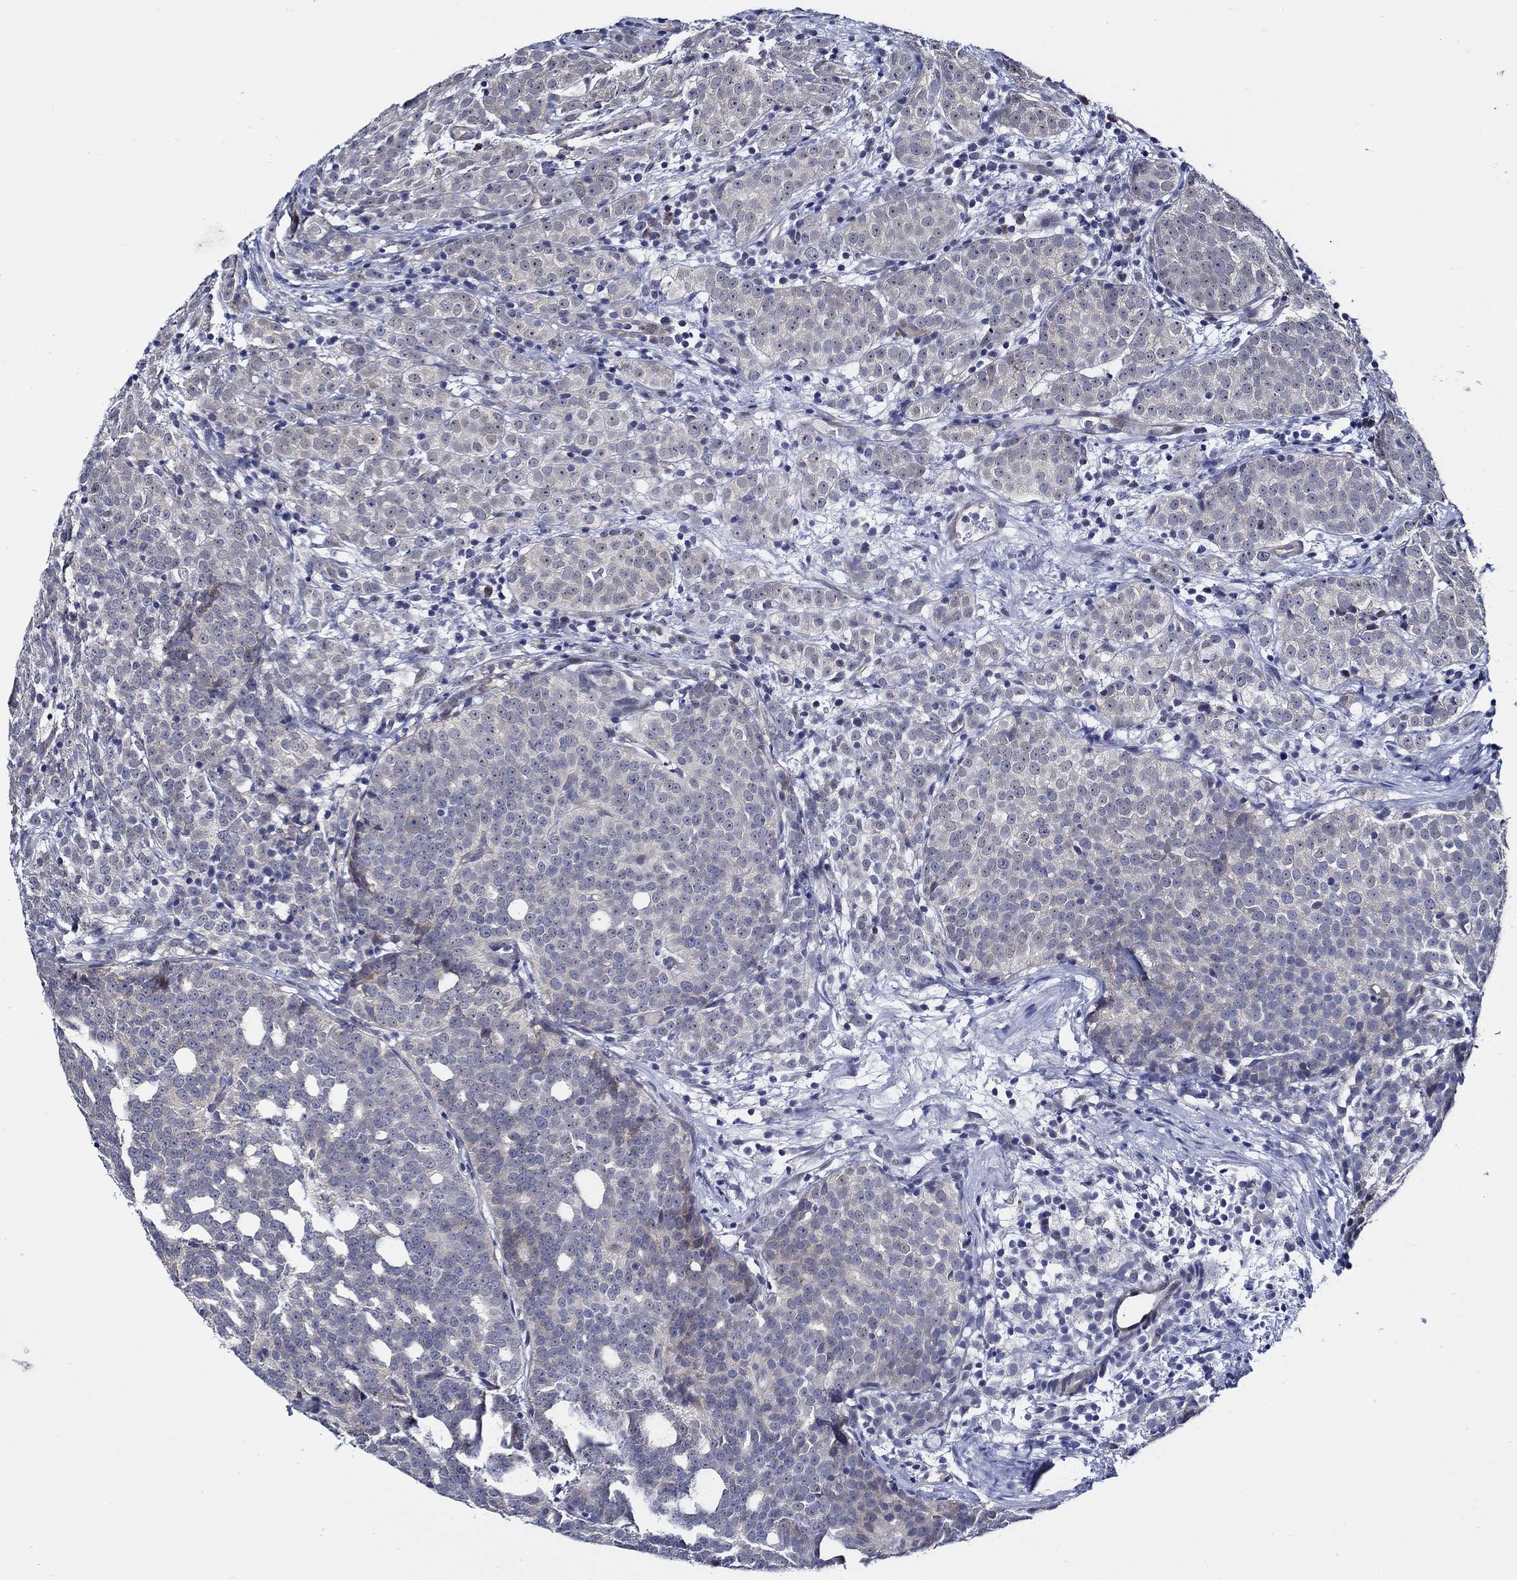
{"staining": {"intensity": "negative", "quantity": "none", "location": "none"}, "tissue": "prostate cancer", "cell_type": "Tumor cells", "image_type": "cancer", "snomed": [{"axis": "morphology", "description": "Adenocarcinoma, High grade"}, {"axis": "topography", "description": "Prostate"}], "caption": "Immunohistochemistry (IHC) photomicrograph of neoplastic tissue: human prostate cancer stained with DAB (3,3'-diaminobenzidine) reveals no significant protein staining in tumor cells.", "gene": "C8orf48", "patient": {"sex": "male", "age": 53}}